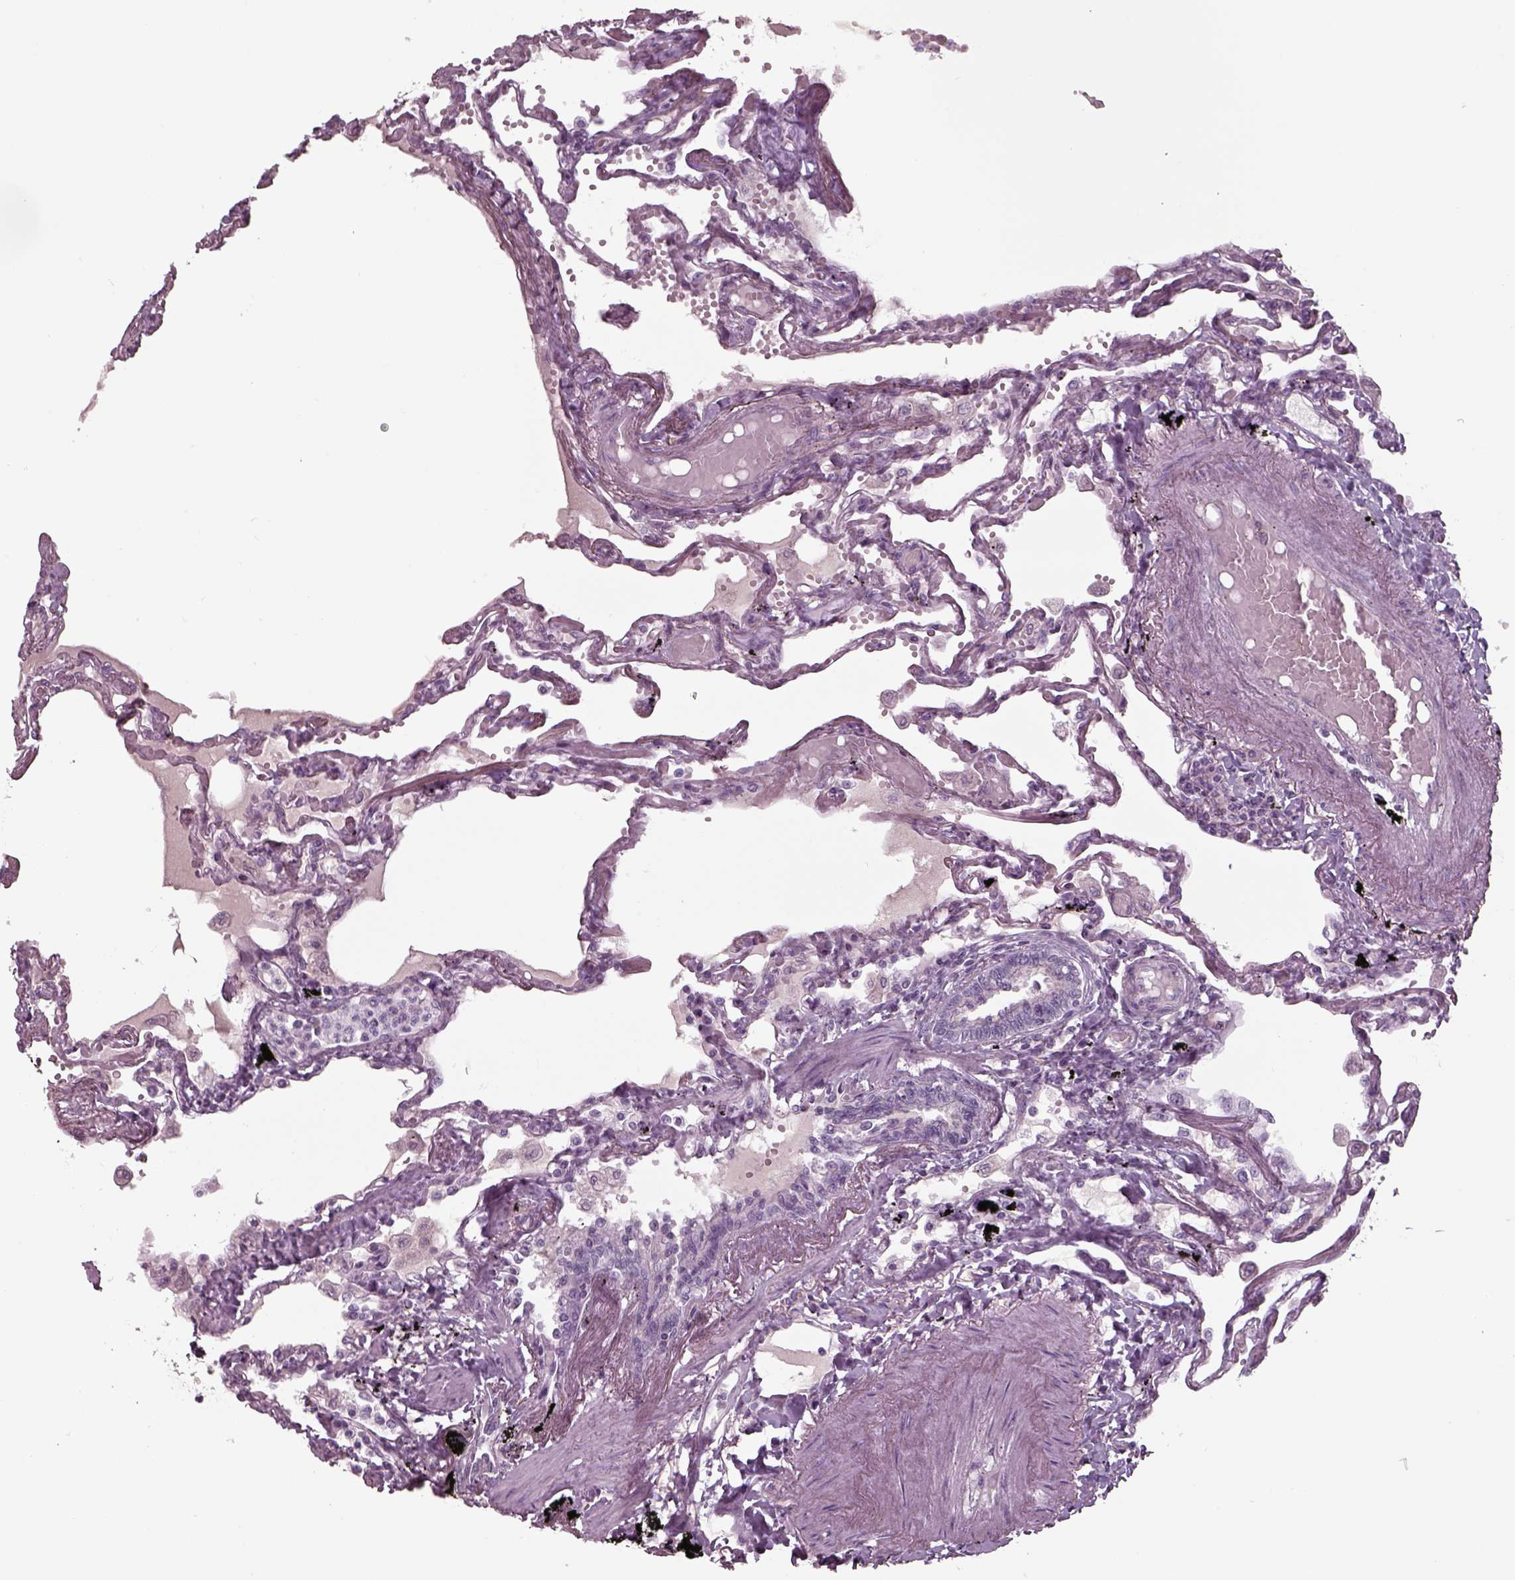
{"staining": {"intensity": "negative", "quantity": "none", "location": "none"}, "tissue": "lung", "cell_type": "Alveolar cells", "image_type": "normal", "snomed": [{"axis": "morphology", "description": "Normal tissue, NOS"}, {"axis": "morphology", "description": "Adenocarcinoma, NOS"}, {"axis": "topography", "description": "Cartilage tissue"}, {"axis": "topography", "description": "Lung"}], "caption": "A high-resolution photomicrograph shows immunohistochemistry staining of benign lung, which reveals no significant staining in alveolar cells. (Stains: DAB (3,3'-diaminobenzidine) immunohistochemistry (IHC) with hematoxylin counter stain, Microscopy: brightfield microscopy at high magnification).", "gene": "SEPTIN14", "patient": {"sex": "female", "age": 67}}